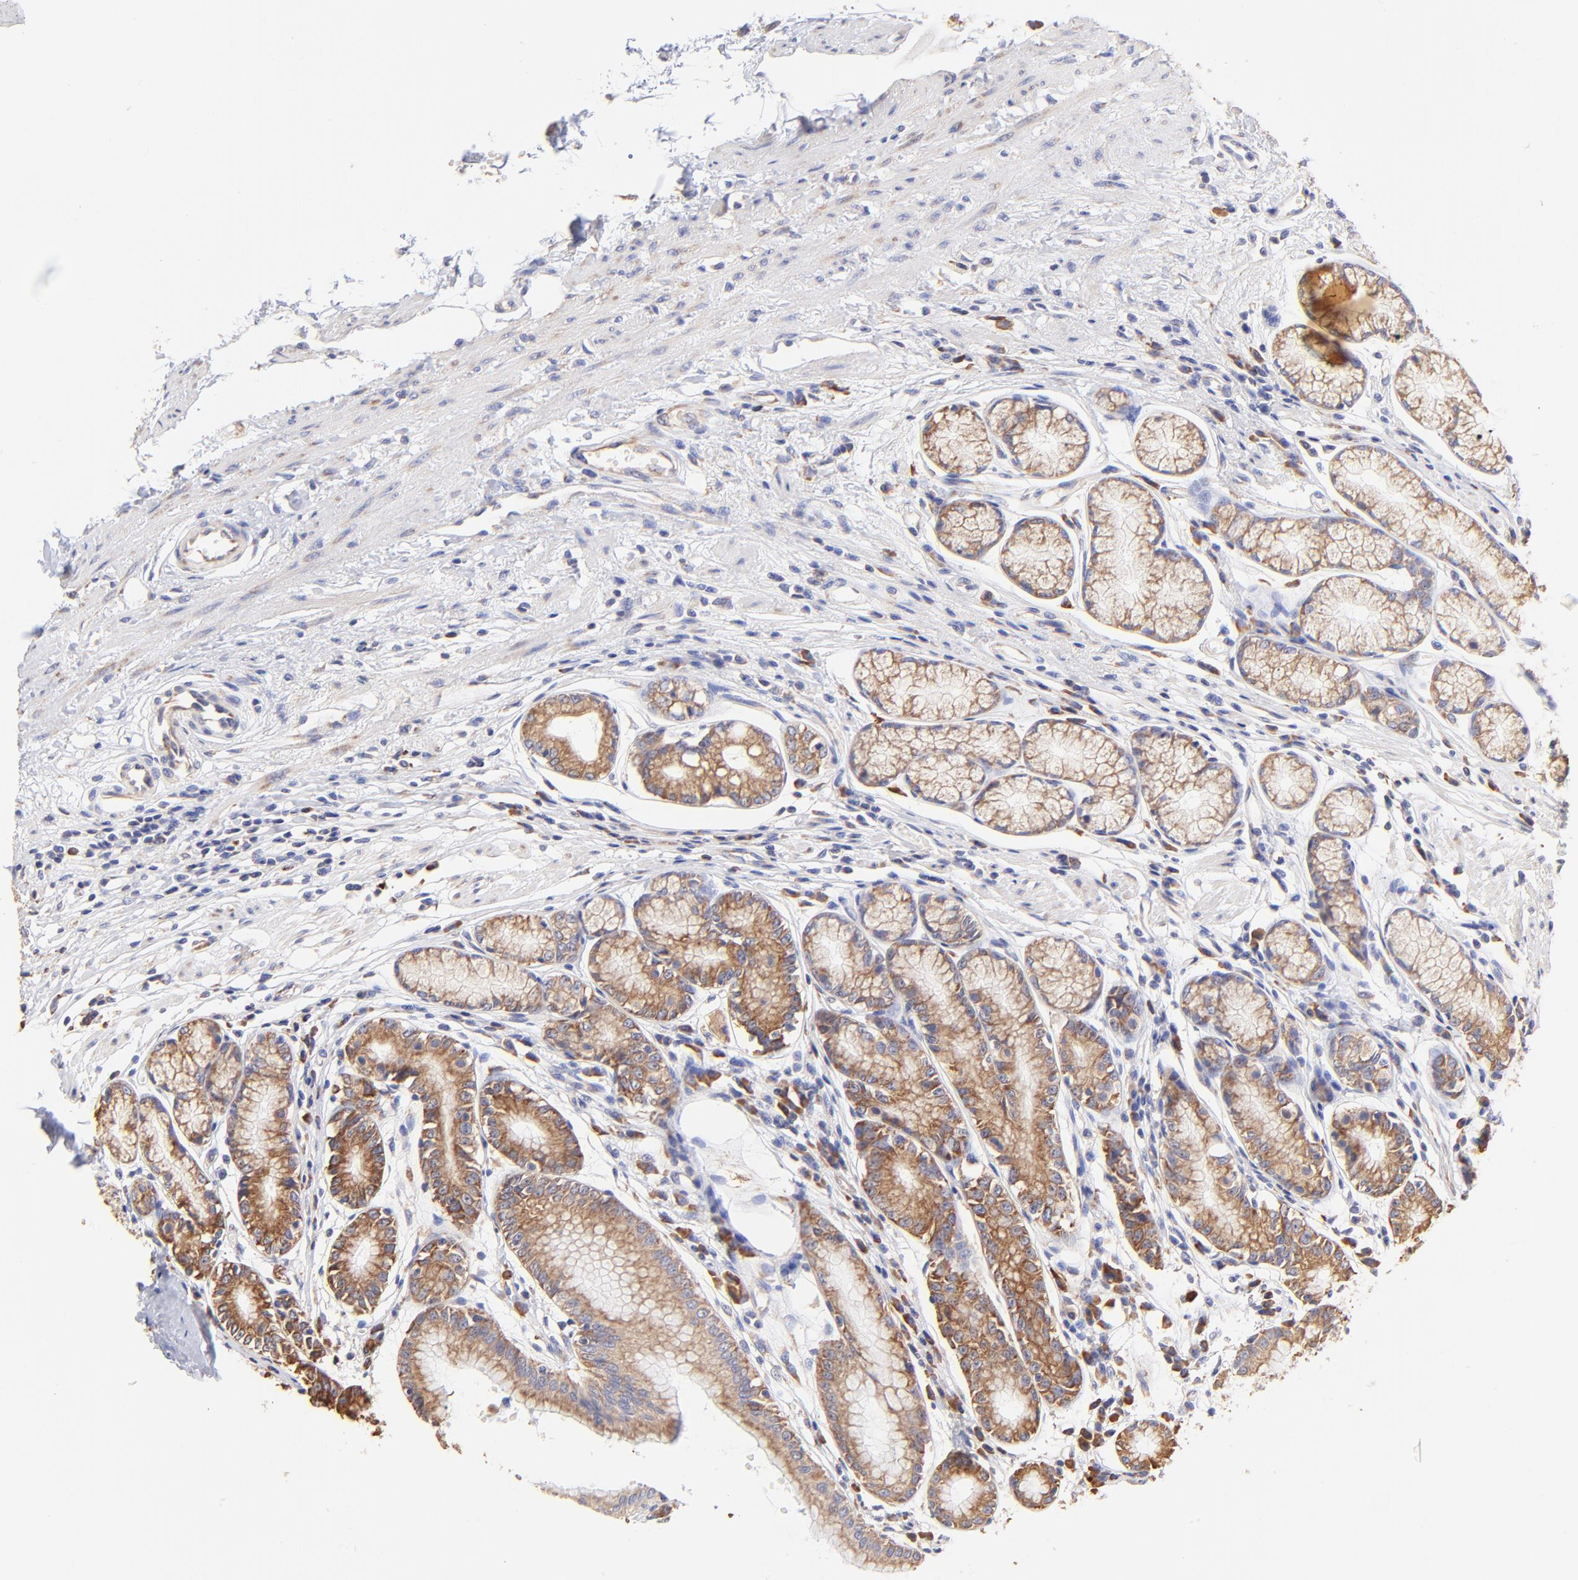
{"staining": {"intensity": "moderate", "quantity": ">75%", "location": "cytoplasmic/membranous"}, "tissue": "stomach", "cell_type": "Glandular cells", "image_type": "normal", "snomed": [{"axis": "morphology", "description": "Normal tissue, NOS"}, {"axis": "morphology", "description": "Inflammation, NOS"}, {"axis": "topography", "description": "Stomach, lower"}], "caption": "Moderate cytoplasmic/membranous protein expression is present in about >75% of glandular cells in stomach. The staining was performed using DAB to visualize the protein expression in brown, while the nuclei were stained in blue with hematoxylin (Magnification: 20x).", "gene": "RPL30", "patient": {"sex": "male", "age": 59}}